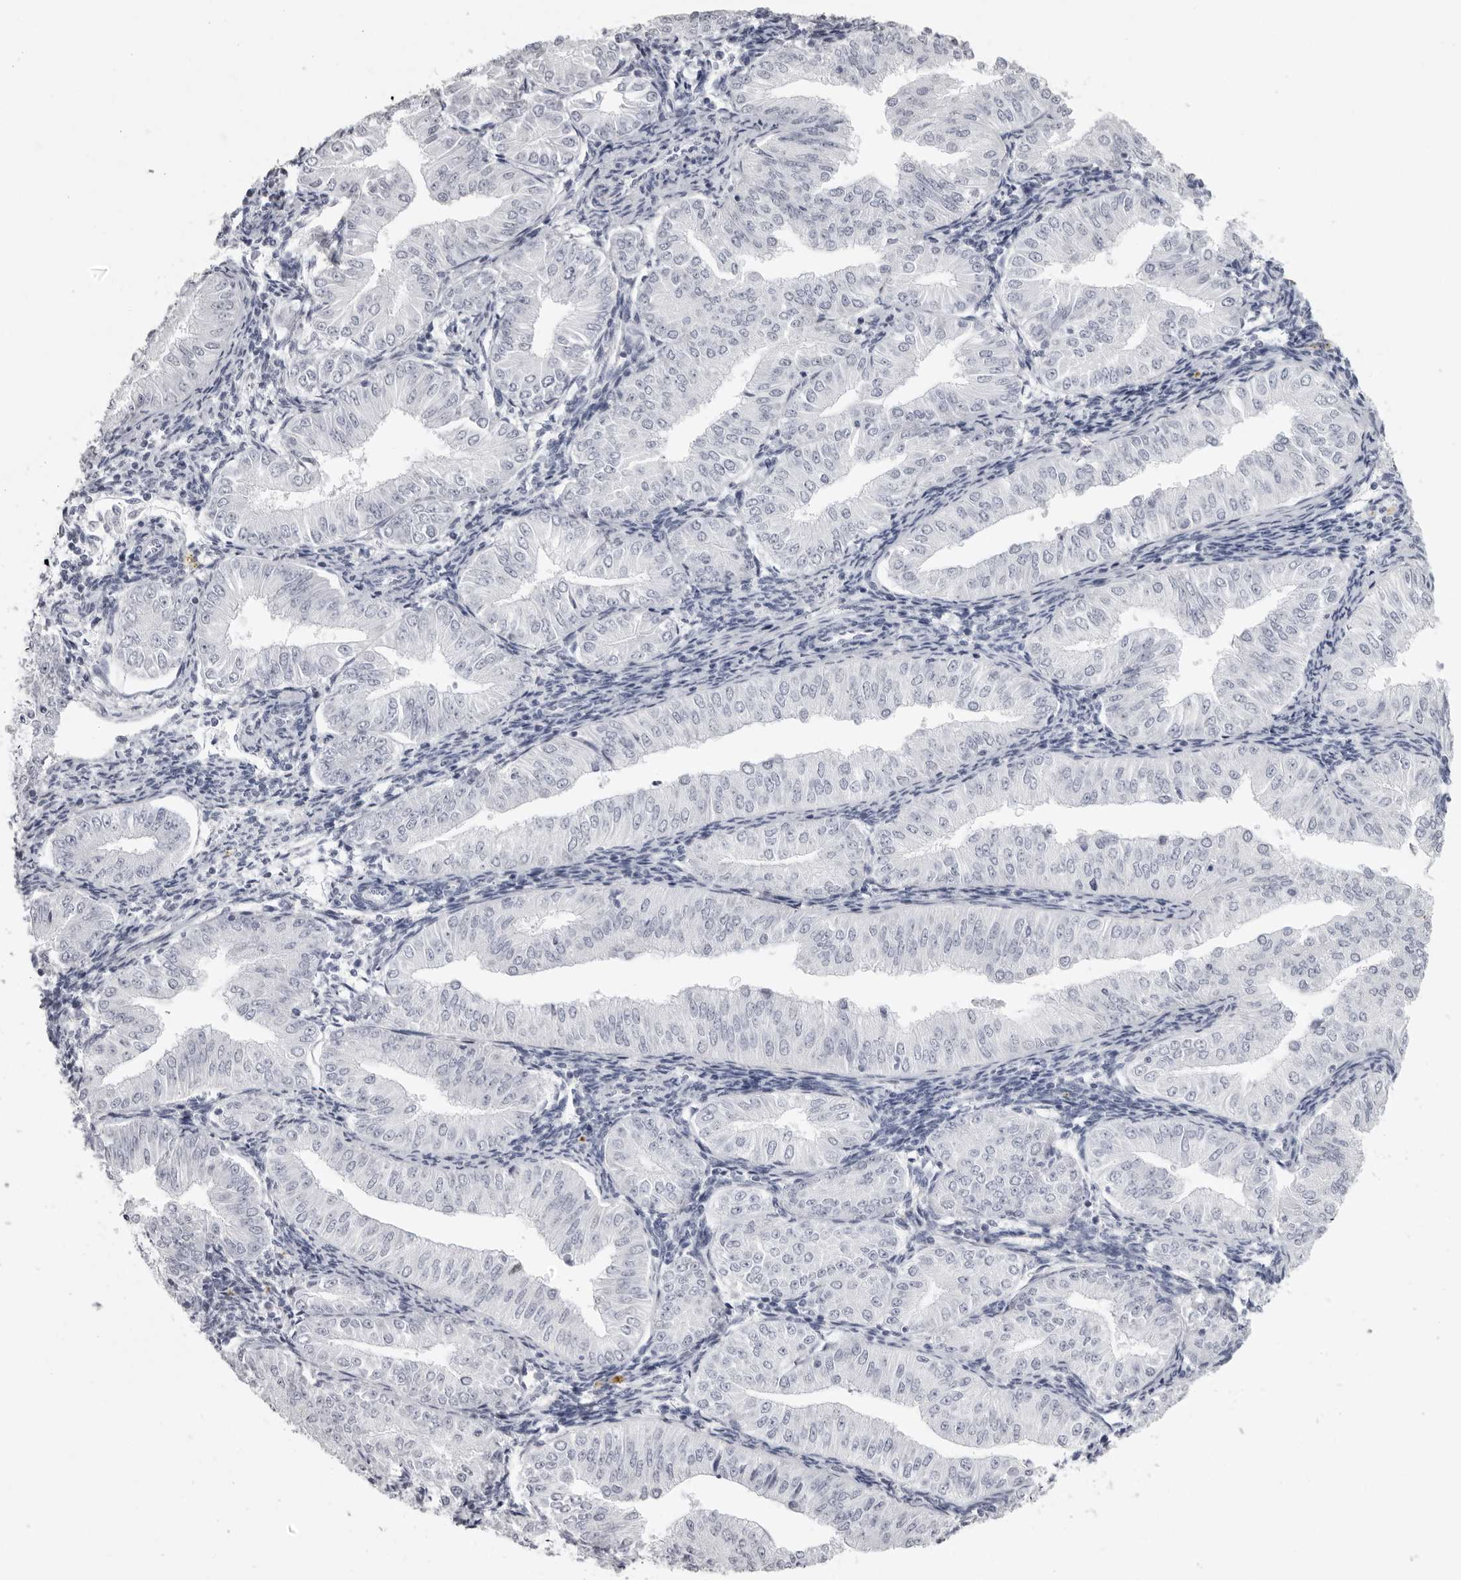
{"staining": {"intensity": "negative", "quantity": "none", "location": "none"}, "tissue": "endometrial cancer", "cell_type": "Tumor cells", "image_type": "cancer", "snomed": [{"axis": "morphology", "description": "Normal tissue, NOS"}, {"axis": "morphology", "description": "Adenocarcinoma, NOS"}, {"axis": "topography", "description": "Endometrium"}], "caption": "Tumor cells show no significant protein positivity in adenocarcinoma (endometrial).", "gene": "CST1", "patient": {"sex": "female", "age": 53}}